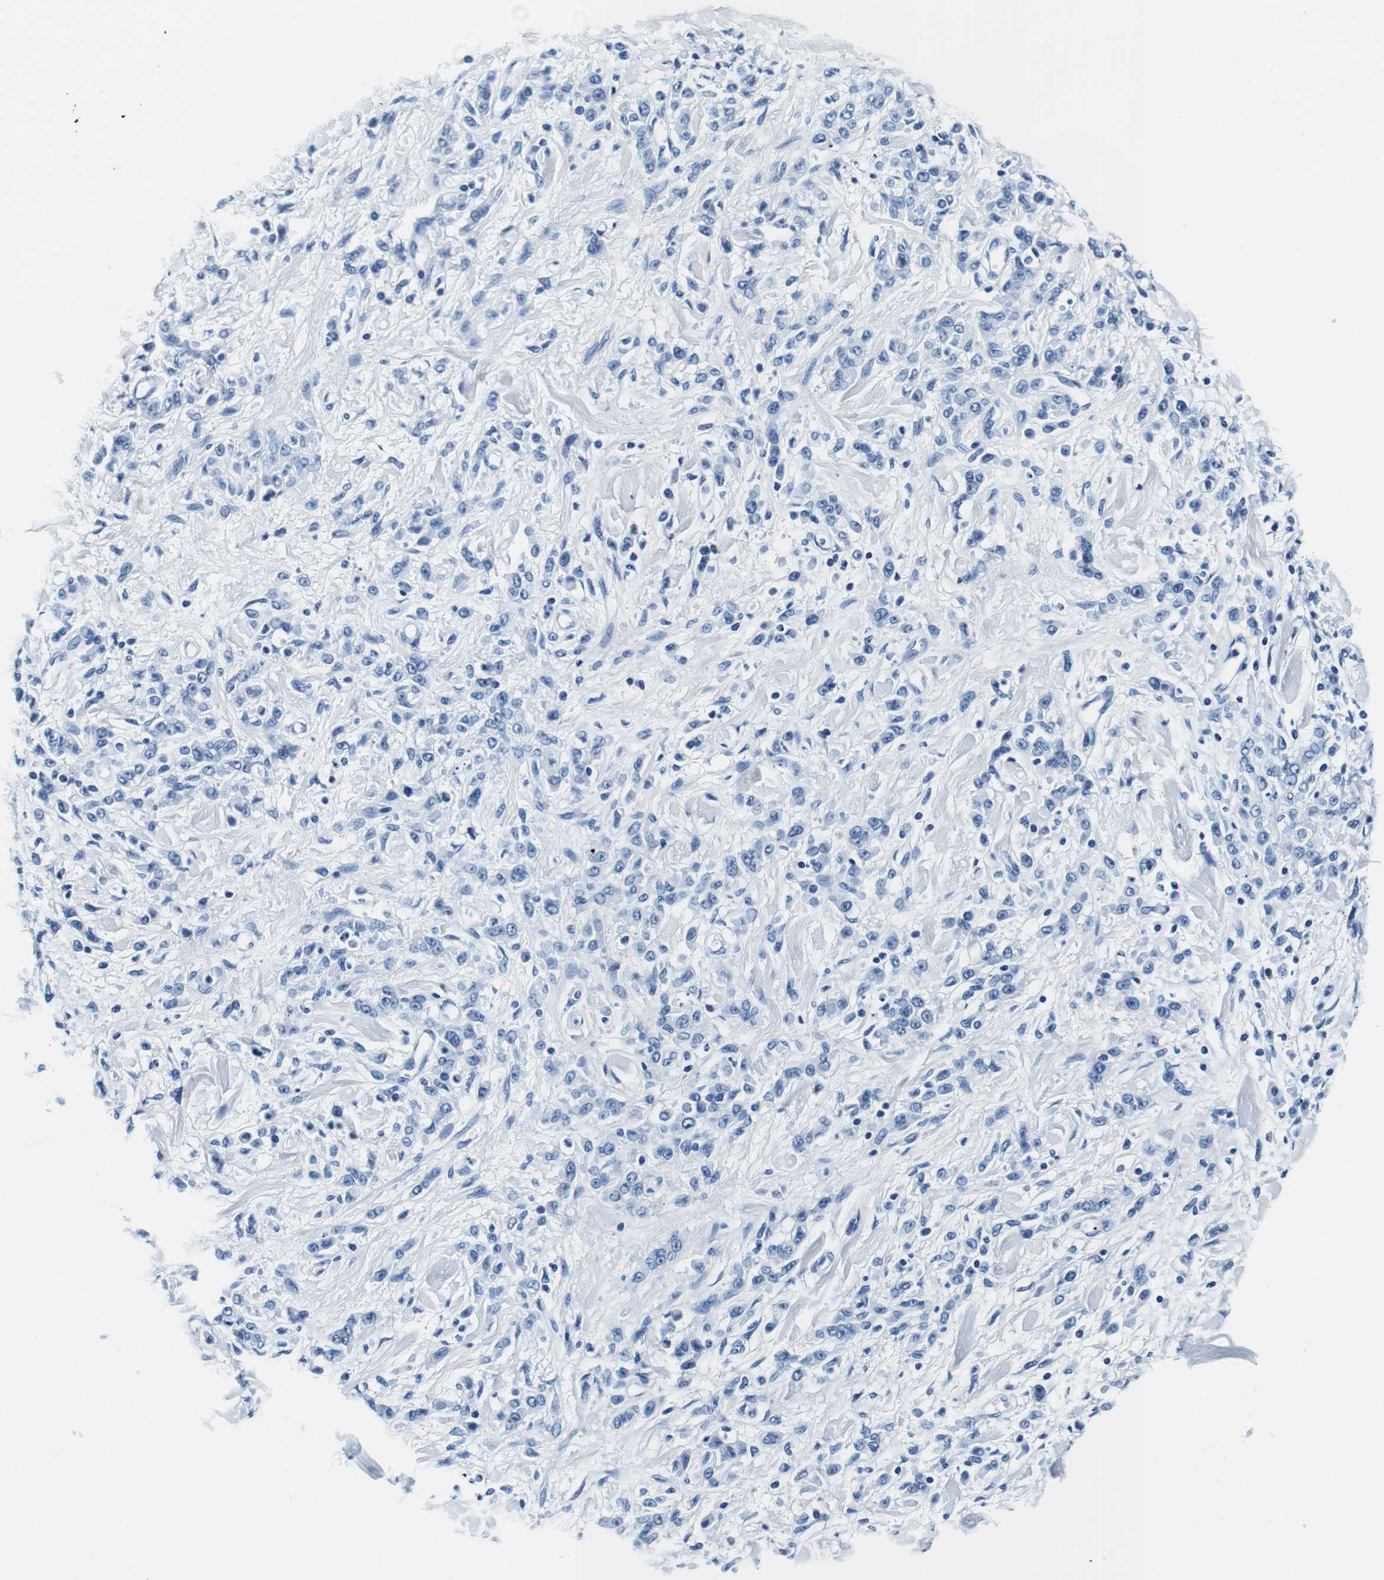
{"staining": {"intensity": "negative", "quantity": "none", "location": "none"}, "tissue": "stomach cancer", "cell_type": "Tumor cells", "image_type": "cancer", "snomed": [{"axis": "morphology", "description": "Normal tissue, NOS"}, {"axis": "morphology", "description": "Adenocarcinoma, NOS"}, {"axis": "topography", "description": "Stomach"}], "caption": "Immunohistochemistry histopathology image of neoplastic tissue: stomach cancer stained with DAB reveals no significant protein positivity in tumor cells.", "gene": "ELANE", "patient": {"sex": "male", "age": 82}}